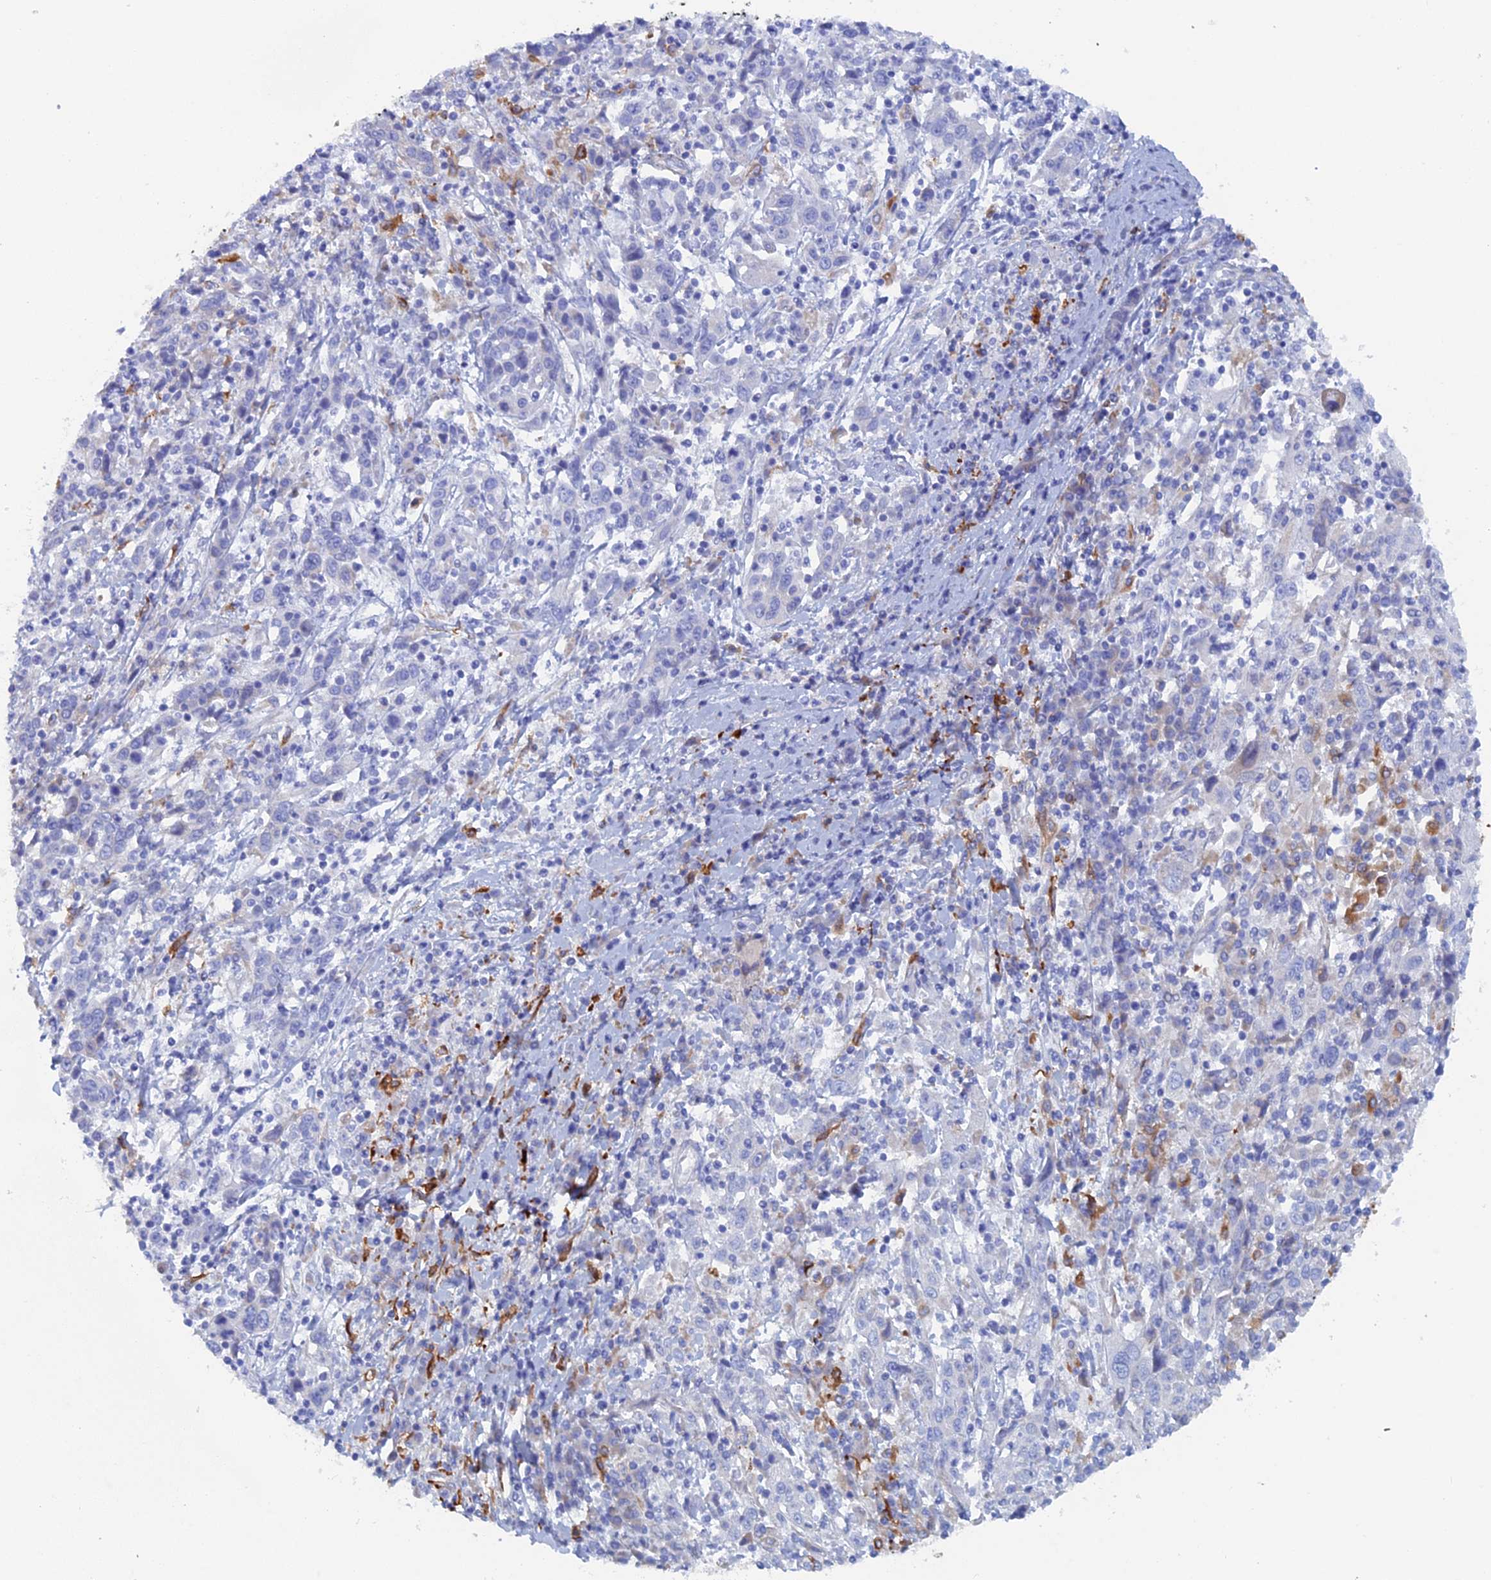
{"staining": {"intensity": "negative", "quantity": "none", "location": "none"}, "tissue": "cervical cancer", "cell_type": "Tumor cells", "image_type": "cancer", "snomed": [{"axis": "morphology", "description": "Squamous cell carcinoma, NOS"}, {"axis": "topography", "description": "Cervix"}], "caption": "High magnification brightfield microscopy of cervical cancer stained with DAB (brown) and counterstained with hematoxylin (blue): tumor cells show no significant expression. The staining is performed using DAB (3,3'-diaminobenzidine) brown chromogen with nuclei counter-stained in using hematoxylin.", "gene": "COG7", "patient": {"sex": "female", "age": 46}}